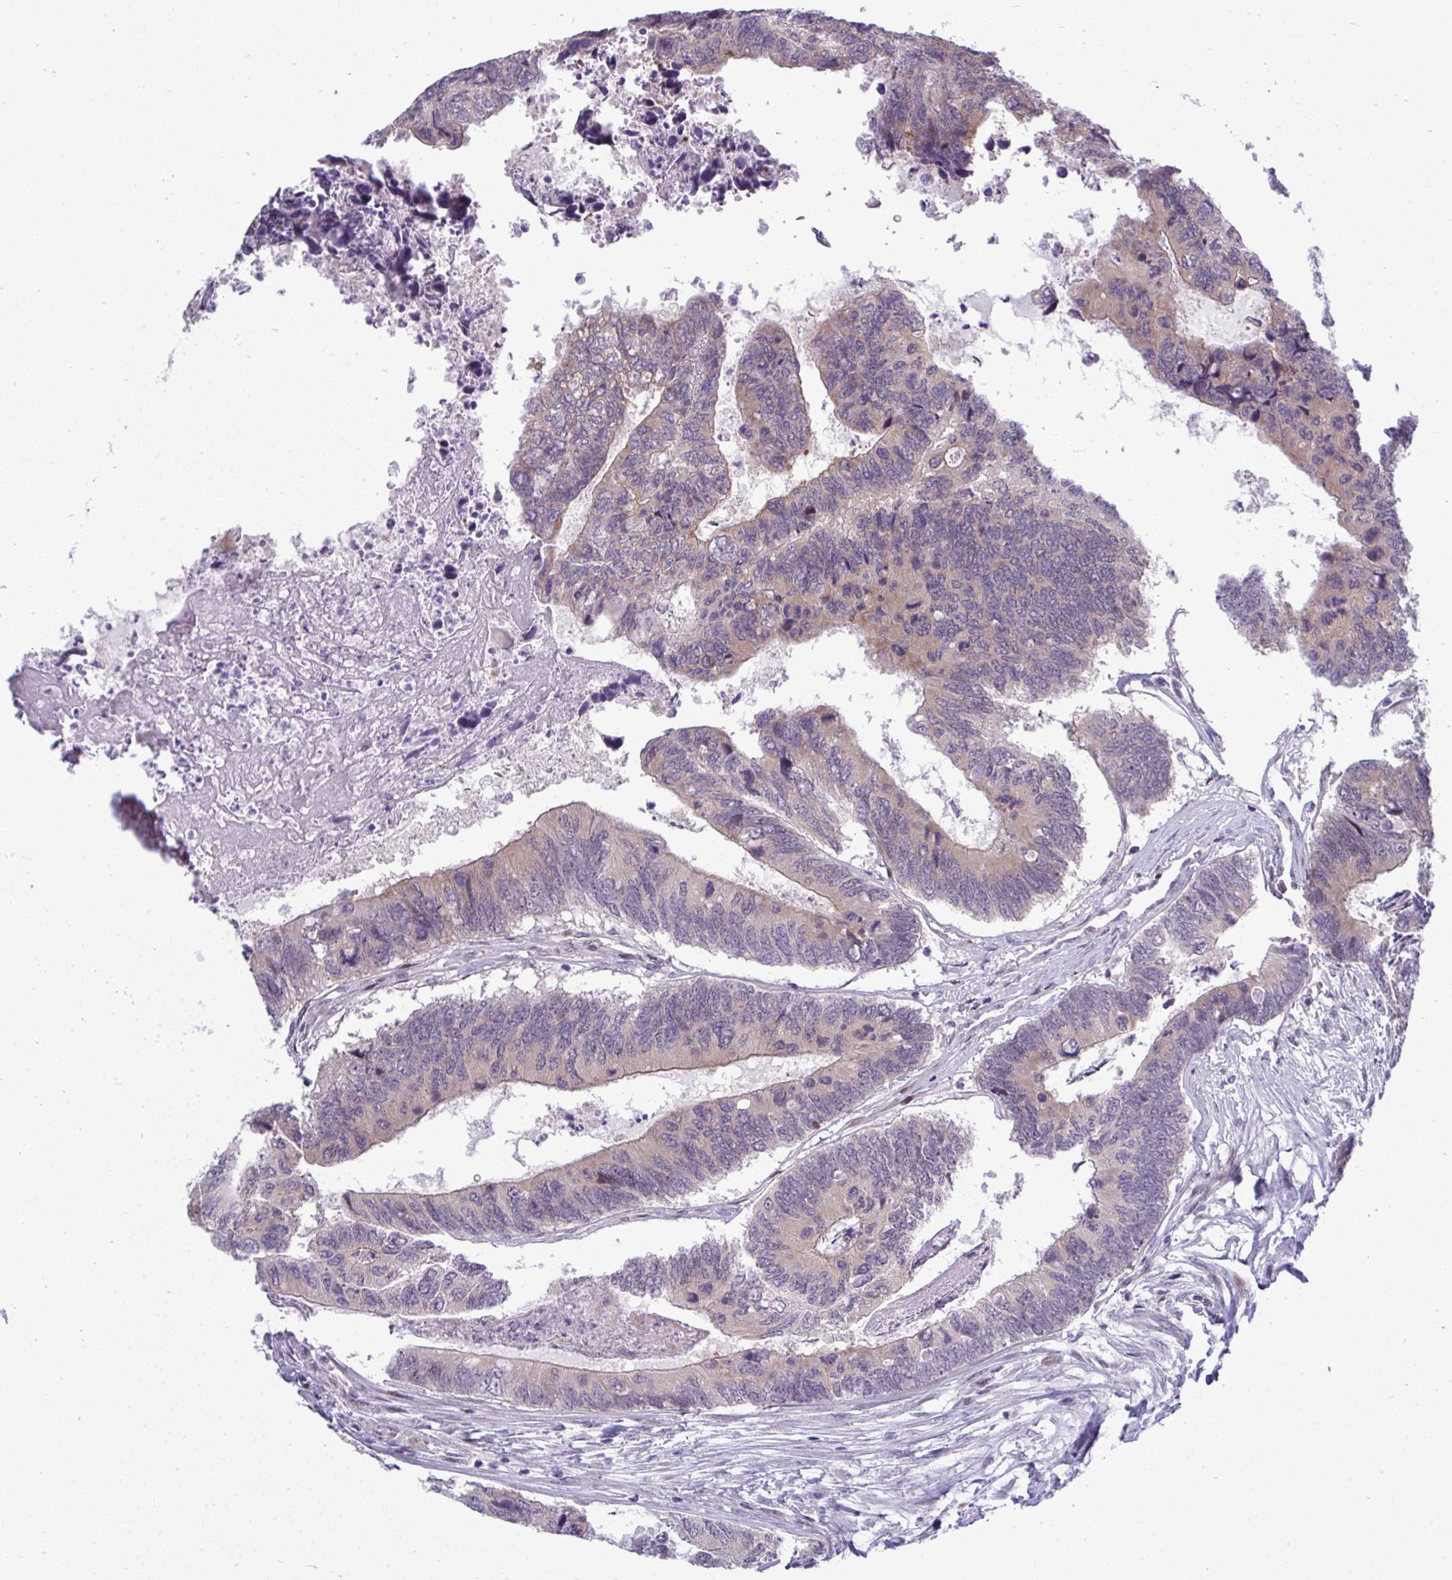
{"staining": {"intensity": "weak", "quantity": "25%-75%", "location": "cytoplasmic/membranous"}, "tissue": "colorectal cancer", "cell_type": "Tumor cells", "image_type": "cancer", "snomed": [{"axis": "morphology", "description": "Adenocarcinoma, NOS"}, {"axis": "topography", "description": "Colon"}], "caption": "Human colorectal adenocarcinoma stained with a protein marker reveals weak staining in tumor cells.", "gene": "TAB1", "patient": {"sex": "female", "age": 67}}